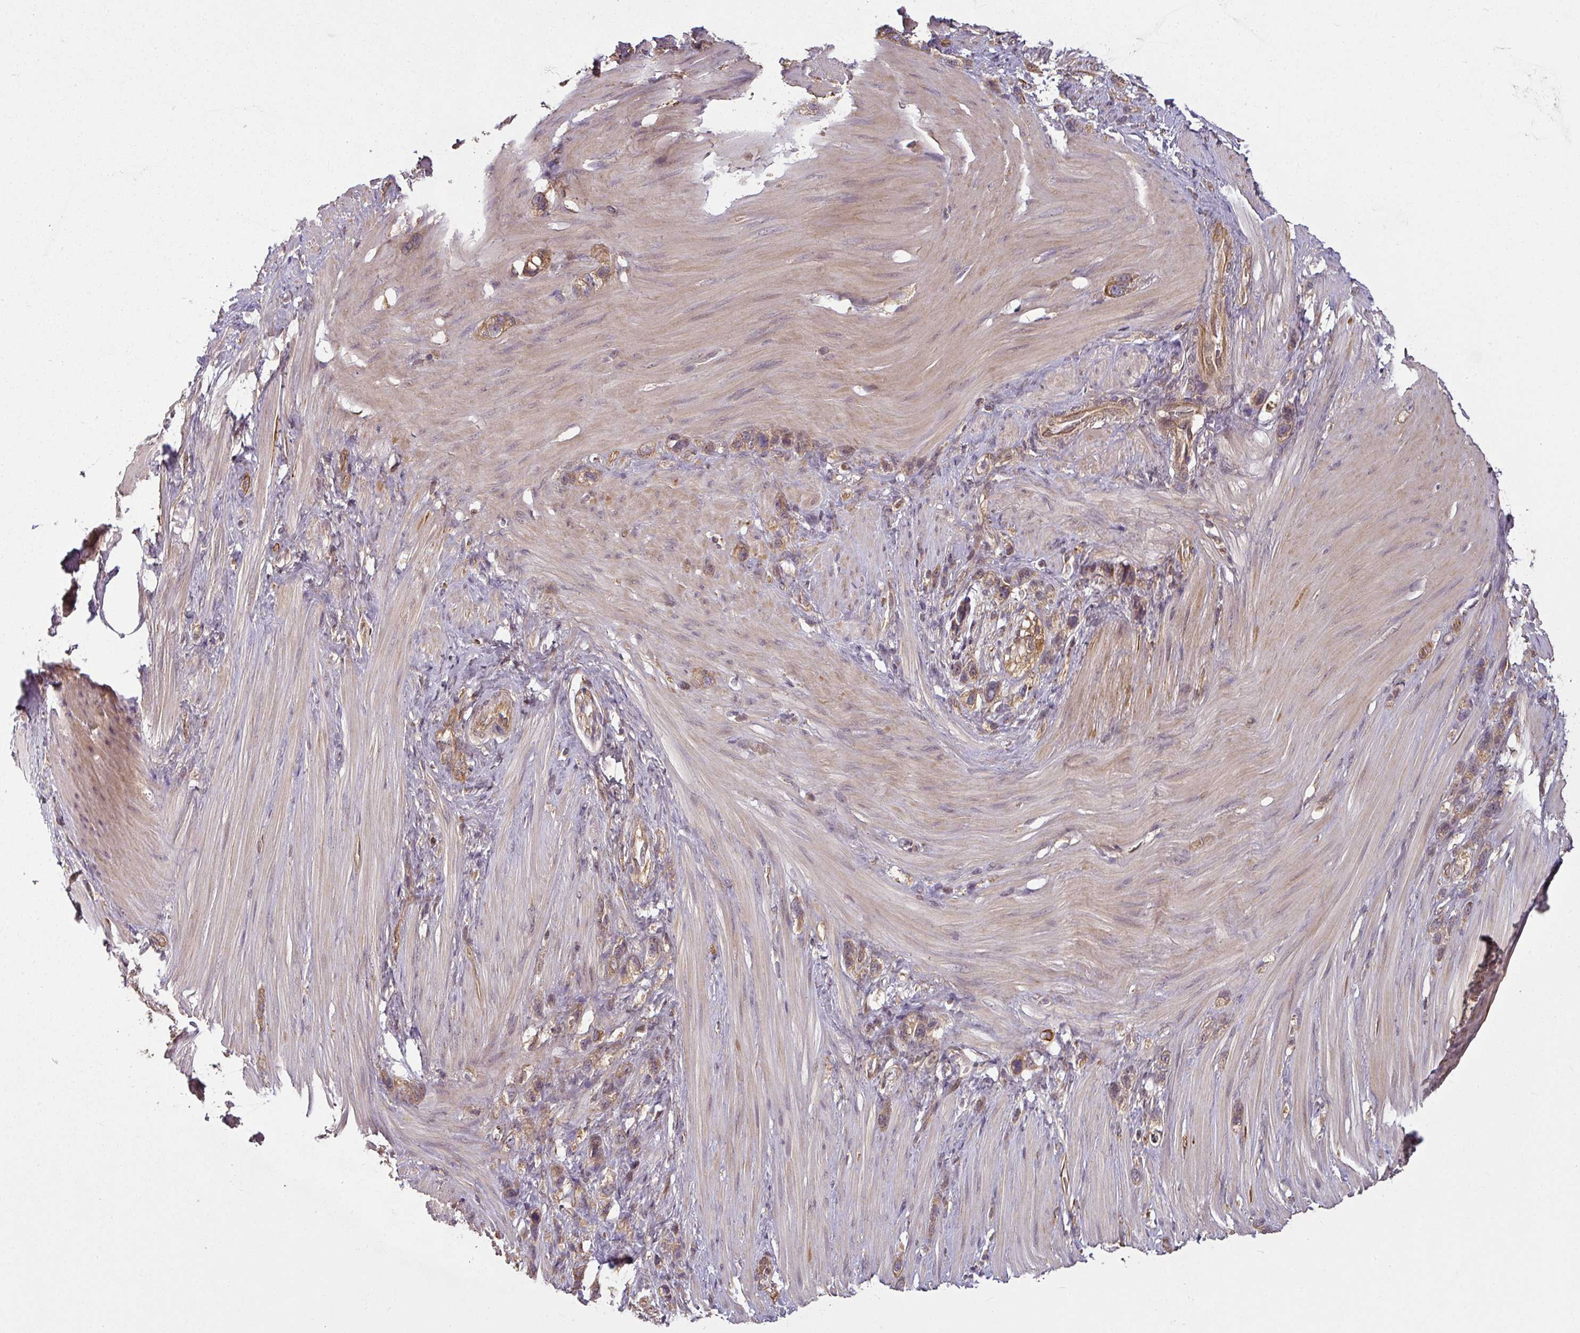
{"staining": {"intensity": "weak", "quantity": ">75%", "location": "cytoplasmic/membranous"}, "tissue": "stomach cancer", "cell_type": "Tumor cells", "image_type": "cancer", "snomed": [{"axis": "morphology", "description": "Adenocarcinoma, NOS"}, {"axis": "topography", "description": "Stomach"}], "caption": "This is an image of immunohistochemistry staining of stomach cancer, which shows weak expression in the cytoplasmic/membranous of tumor cells.", "gene": "DIMT1", "patient": {"sex": "female", "age": 65}}